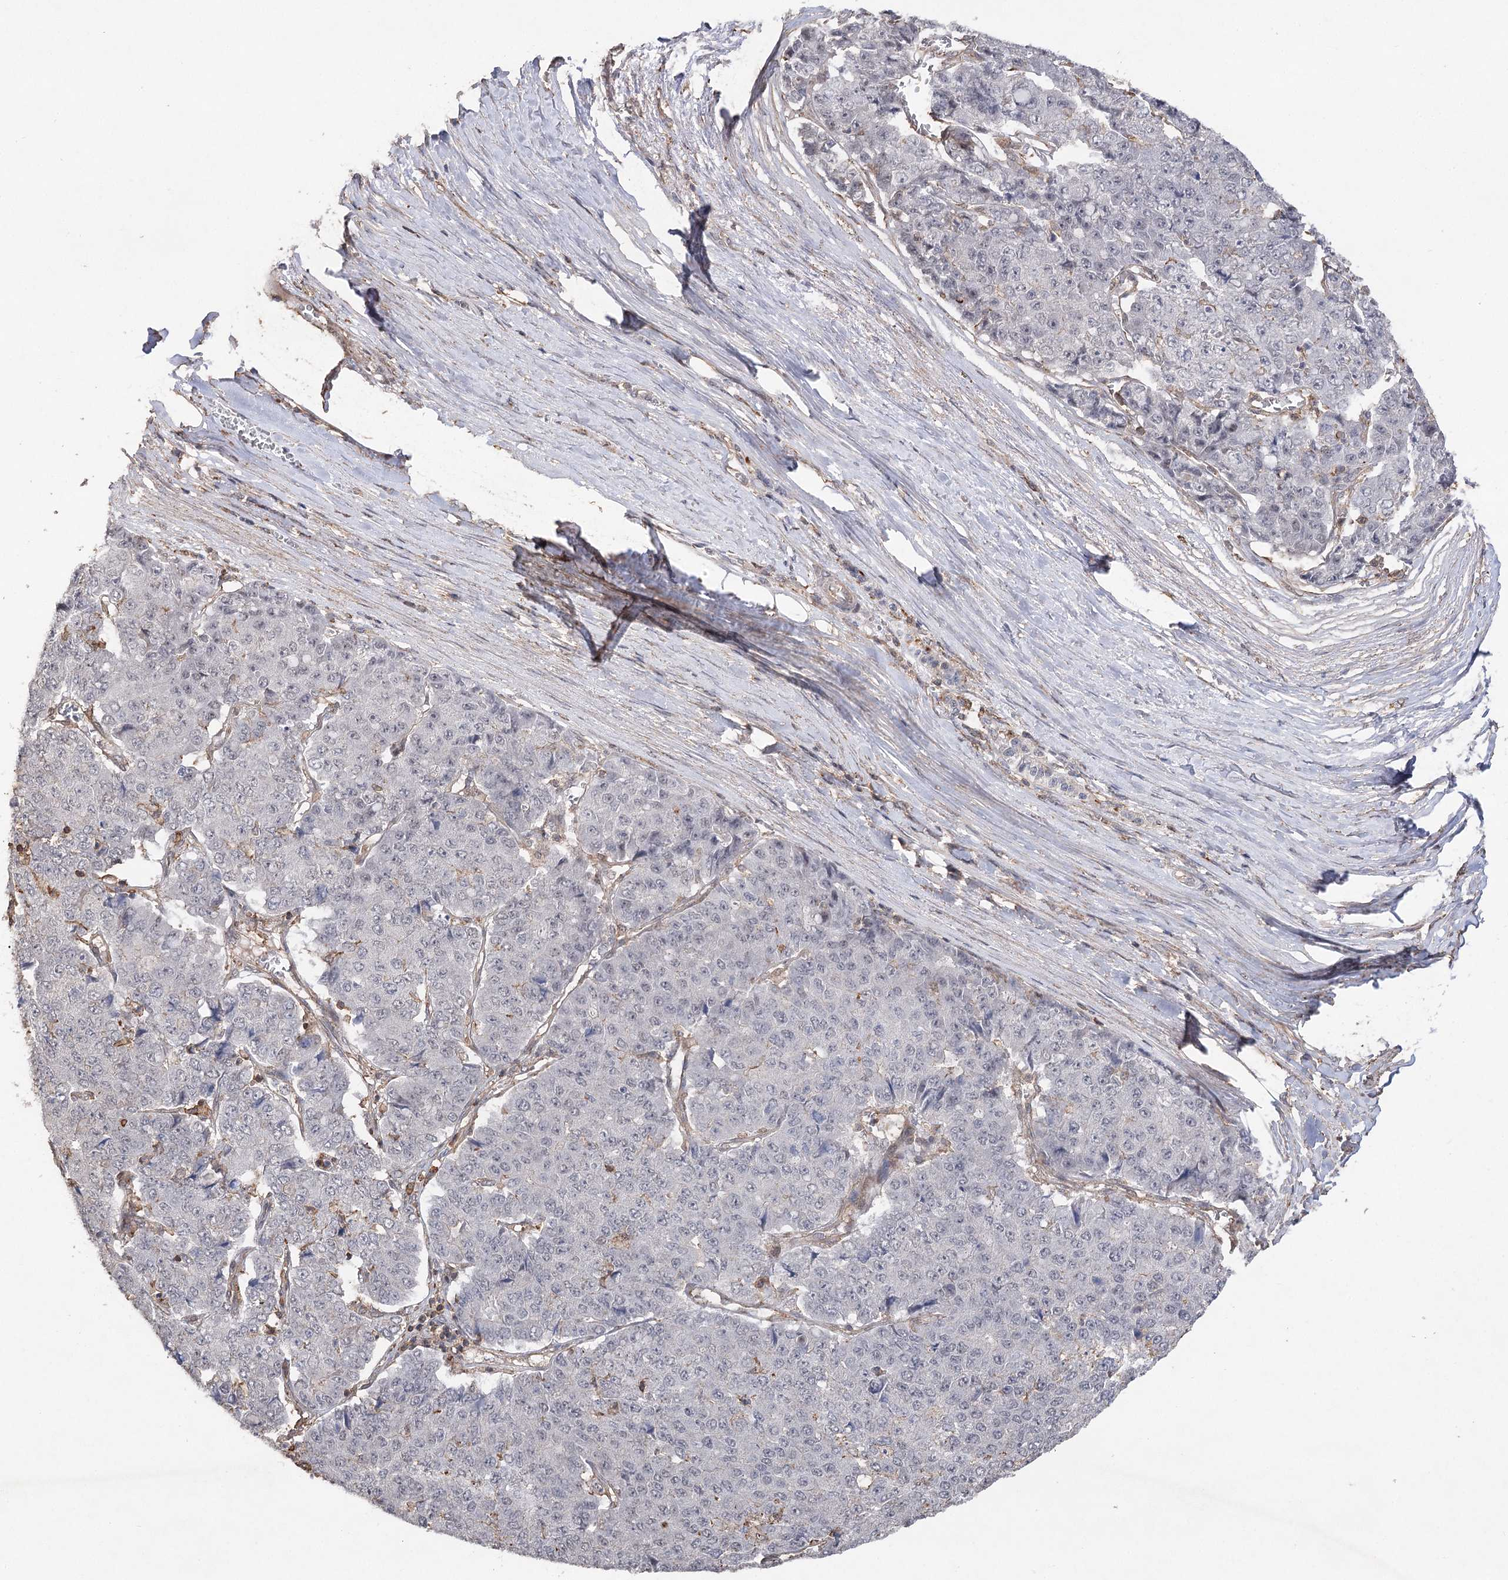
{"staining": {"intensity": "negative", "quantity": "none", "location": "none"}, "tissue": "pancreatic cancer", "cell_type": "Tumor cells", "image_type": "cancer", "snomed": [{"axis": "morphology", "description": "Adenocarcinoma, NOS"}, {"axis": "topography", "description": "Pancreas"}], "caption": "DAB immunohistochemical staining of pancreatic adenocarcinoma displays no significant staining in tumor cells.", "gene": "OBSL1", "patient": {"sex": "male", "age": 50}}